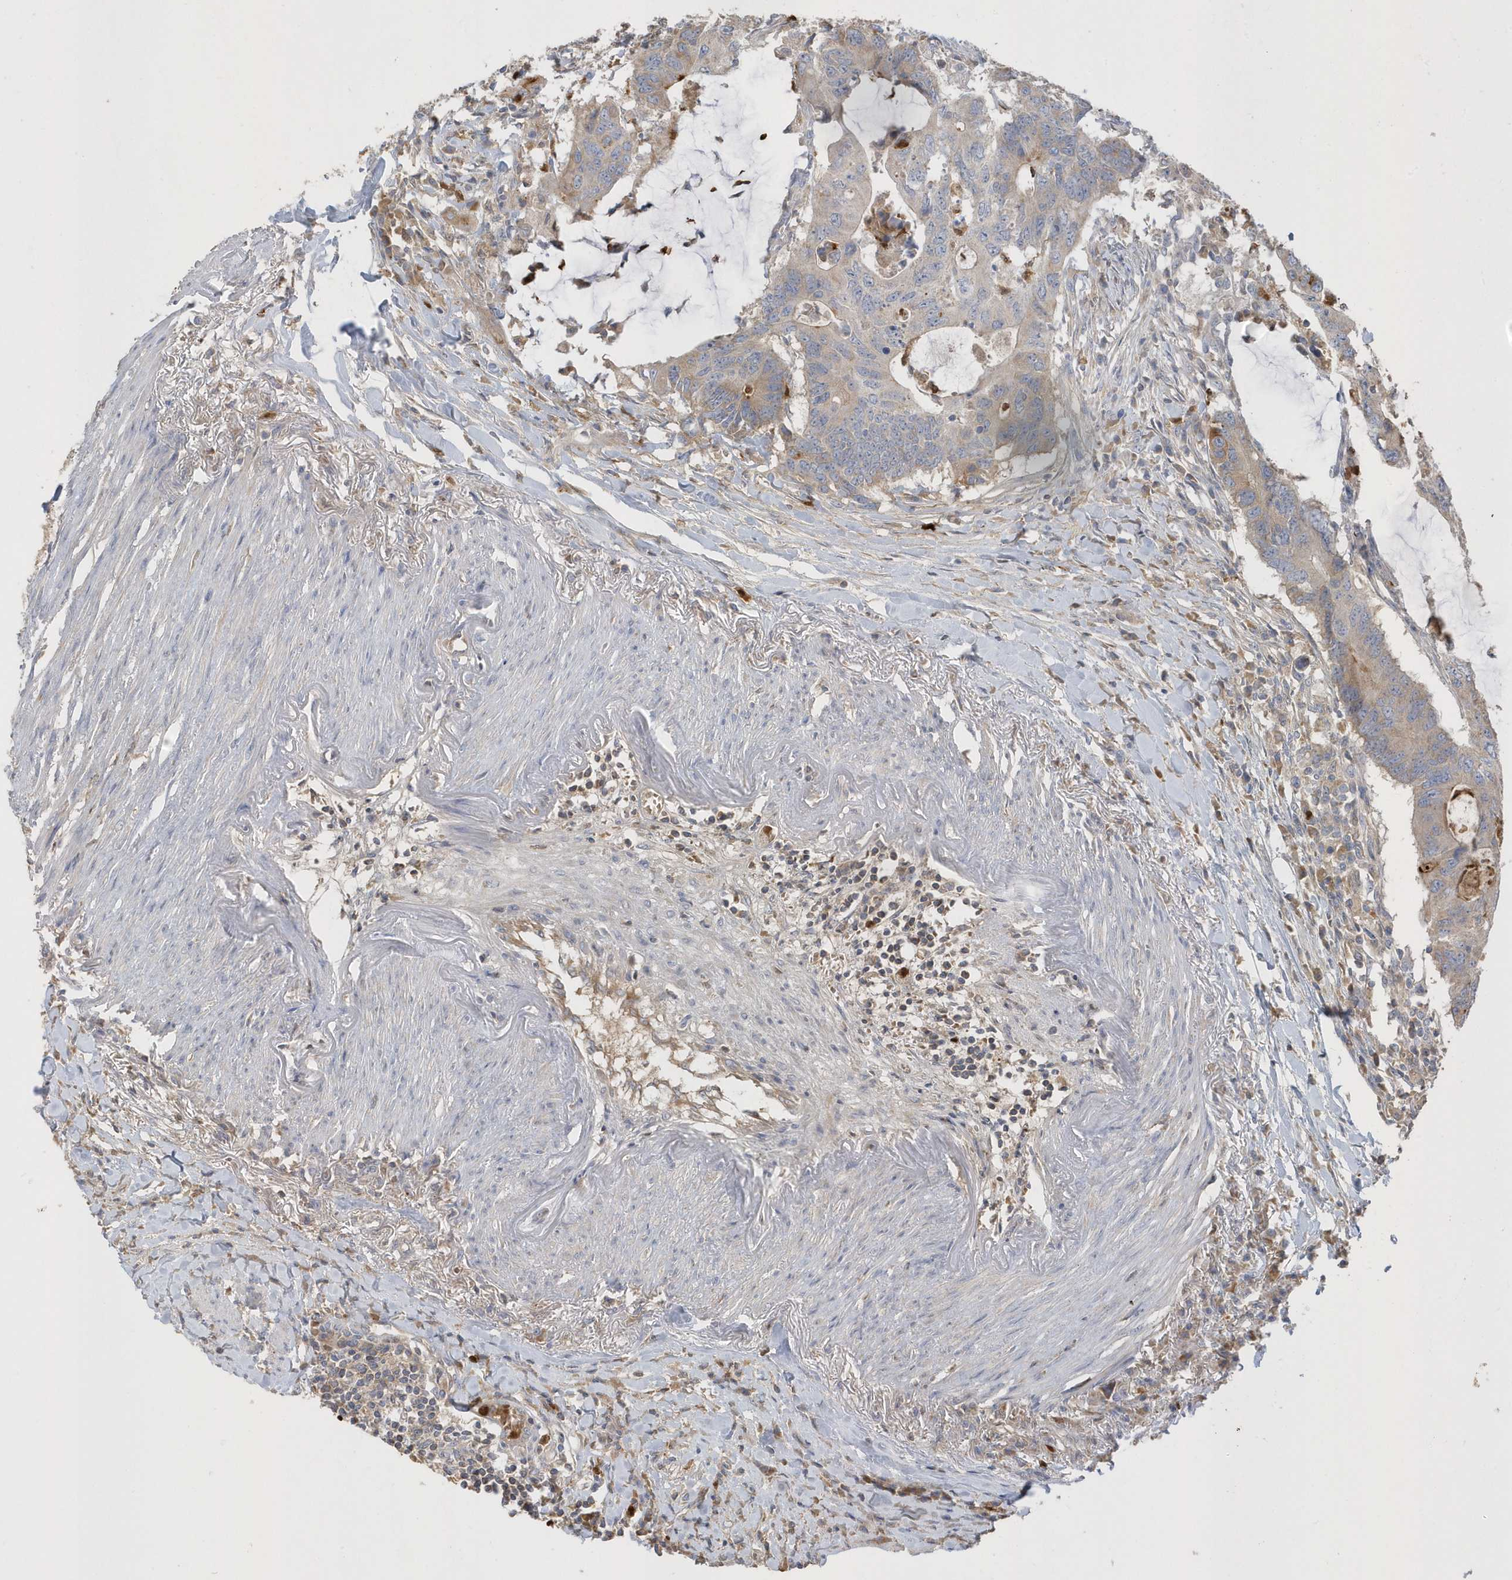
{"staining": {"intensity": "moderate", "quantity": "<25%", "location": "cytoplasmic/membranous"}, "tissue": "colorectal cancer", "cell_type": "Tumor cells", "image_type": "cancer", "snomed": [{"axis": "morphology", "description": "Adenocarcinoma, NOS"}, {"axis": "topography", "description": "Colon"}], "caption": "Colorectal adenocarcinoma stained with DAB (3,3'-diaminobenzidine) immunohistochemistry (IHC) exhibits low levels of moderate cytoplasmic/membranous positivity in about <25% of tumor cells.", "gene": "DPP9", "patient": {"sex": "male", "age": 71}}